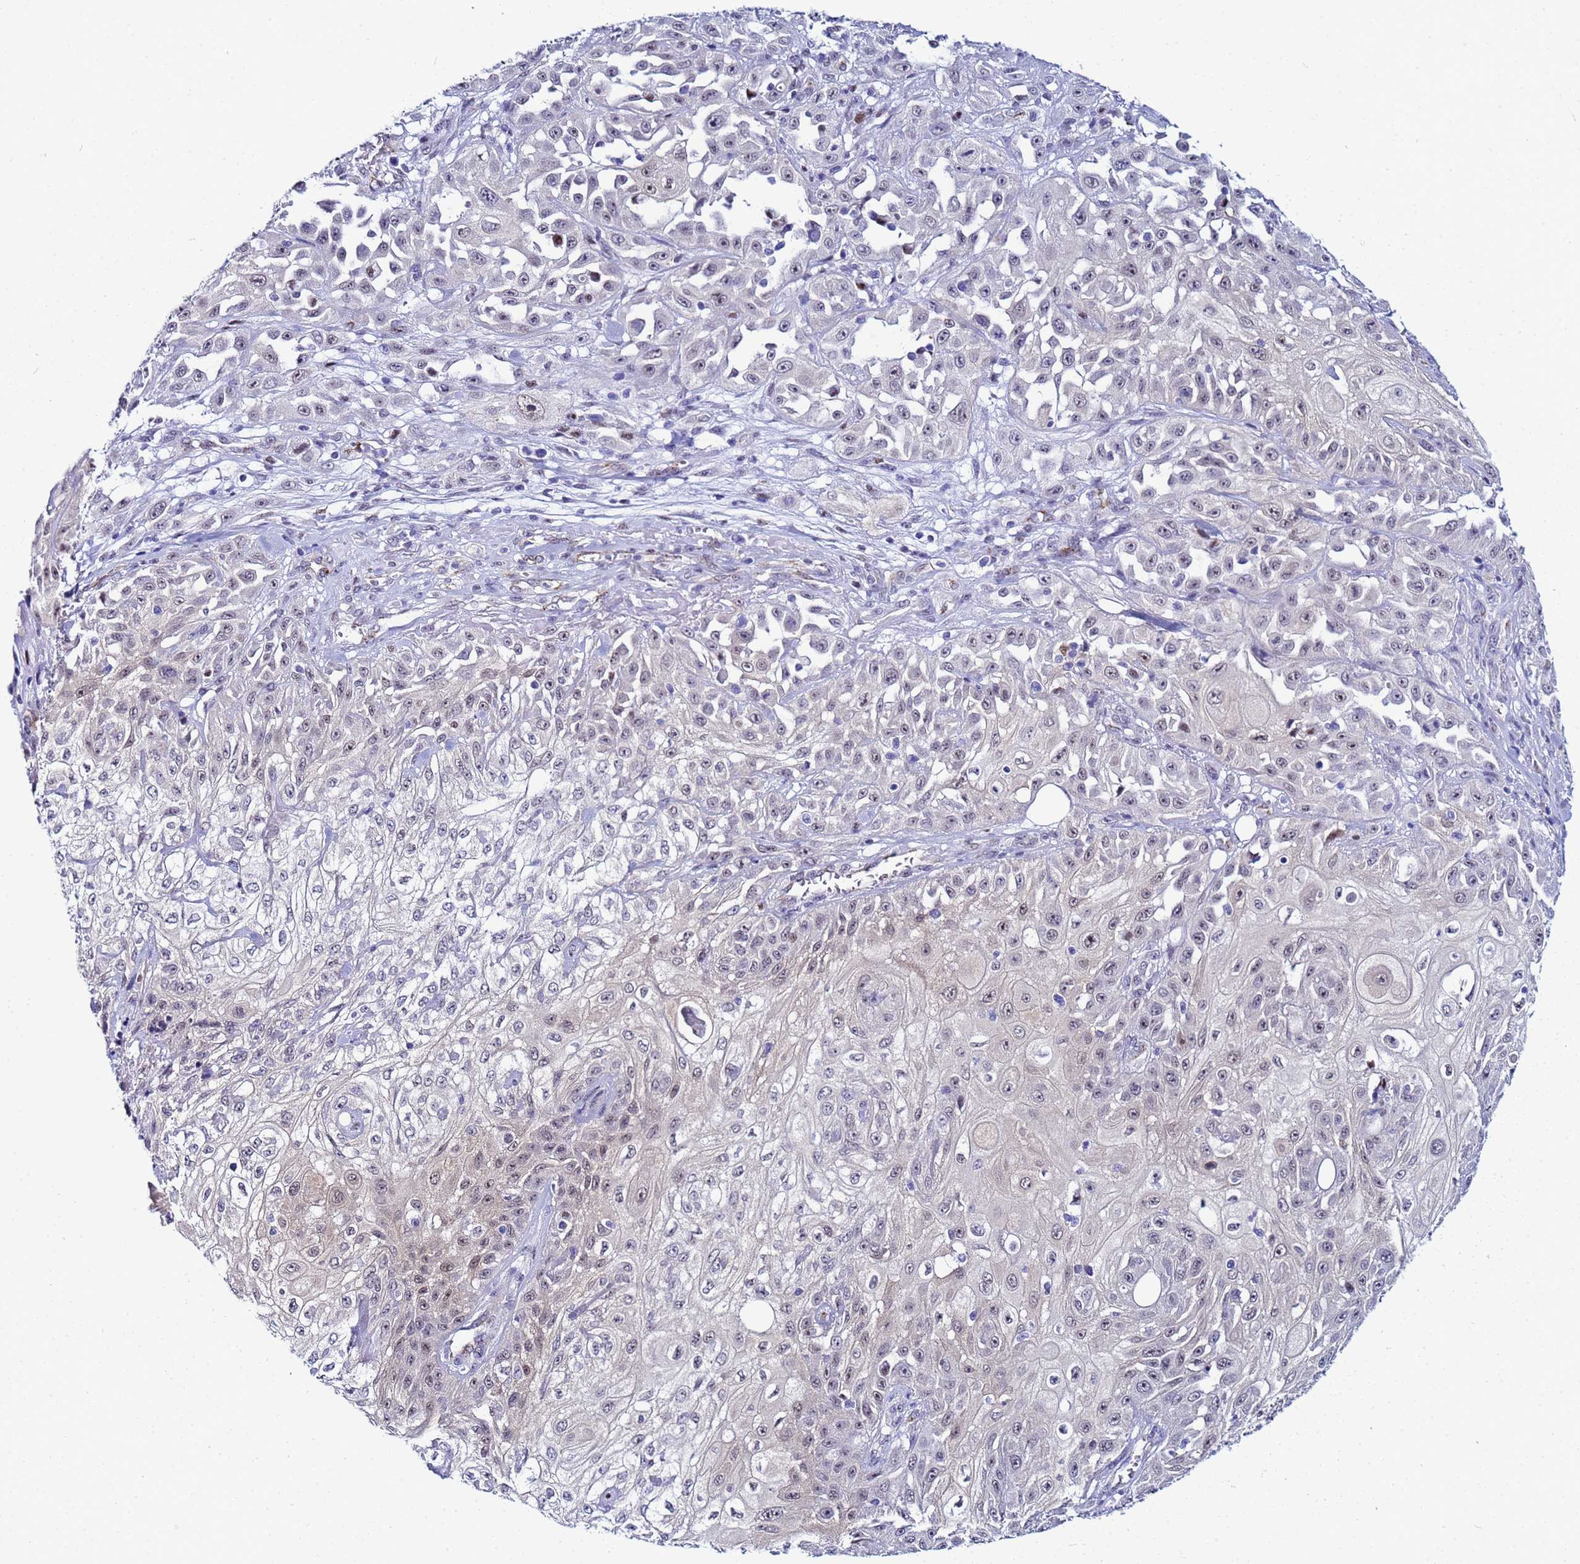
{"staining": {"intensity": "negative", "quantity": "none", "location": "none"}, "tissue": "skin cancer", "cell_type": "Tumor cells", "image_type": "cancer", "snomed": [{"axis": "morphology", "description": "Squamous cell carcinoma, NOS"}, {"axis": "morphology", "description": "Squamous cell carcinoma, metastatic, NOS"}, {"axis": "topography", "description": "Skin"}, {"axis": "topography", "description": "Lymph node"}], "caption": "Tumor cells are negative for brown protein staining in skin cancer.", "gene": "SLC25A37", "patient": {"sex": "male", "age": 75}}